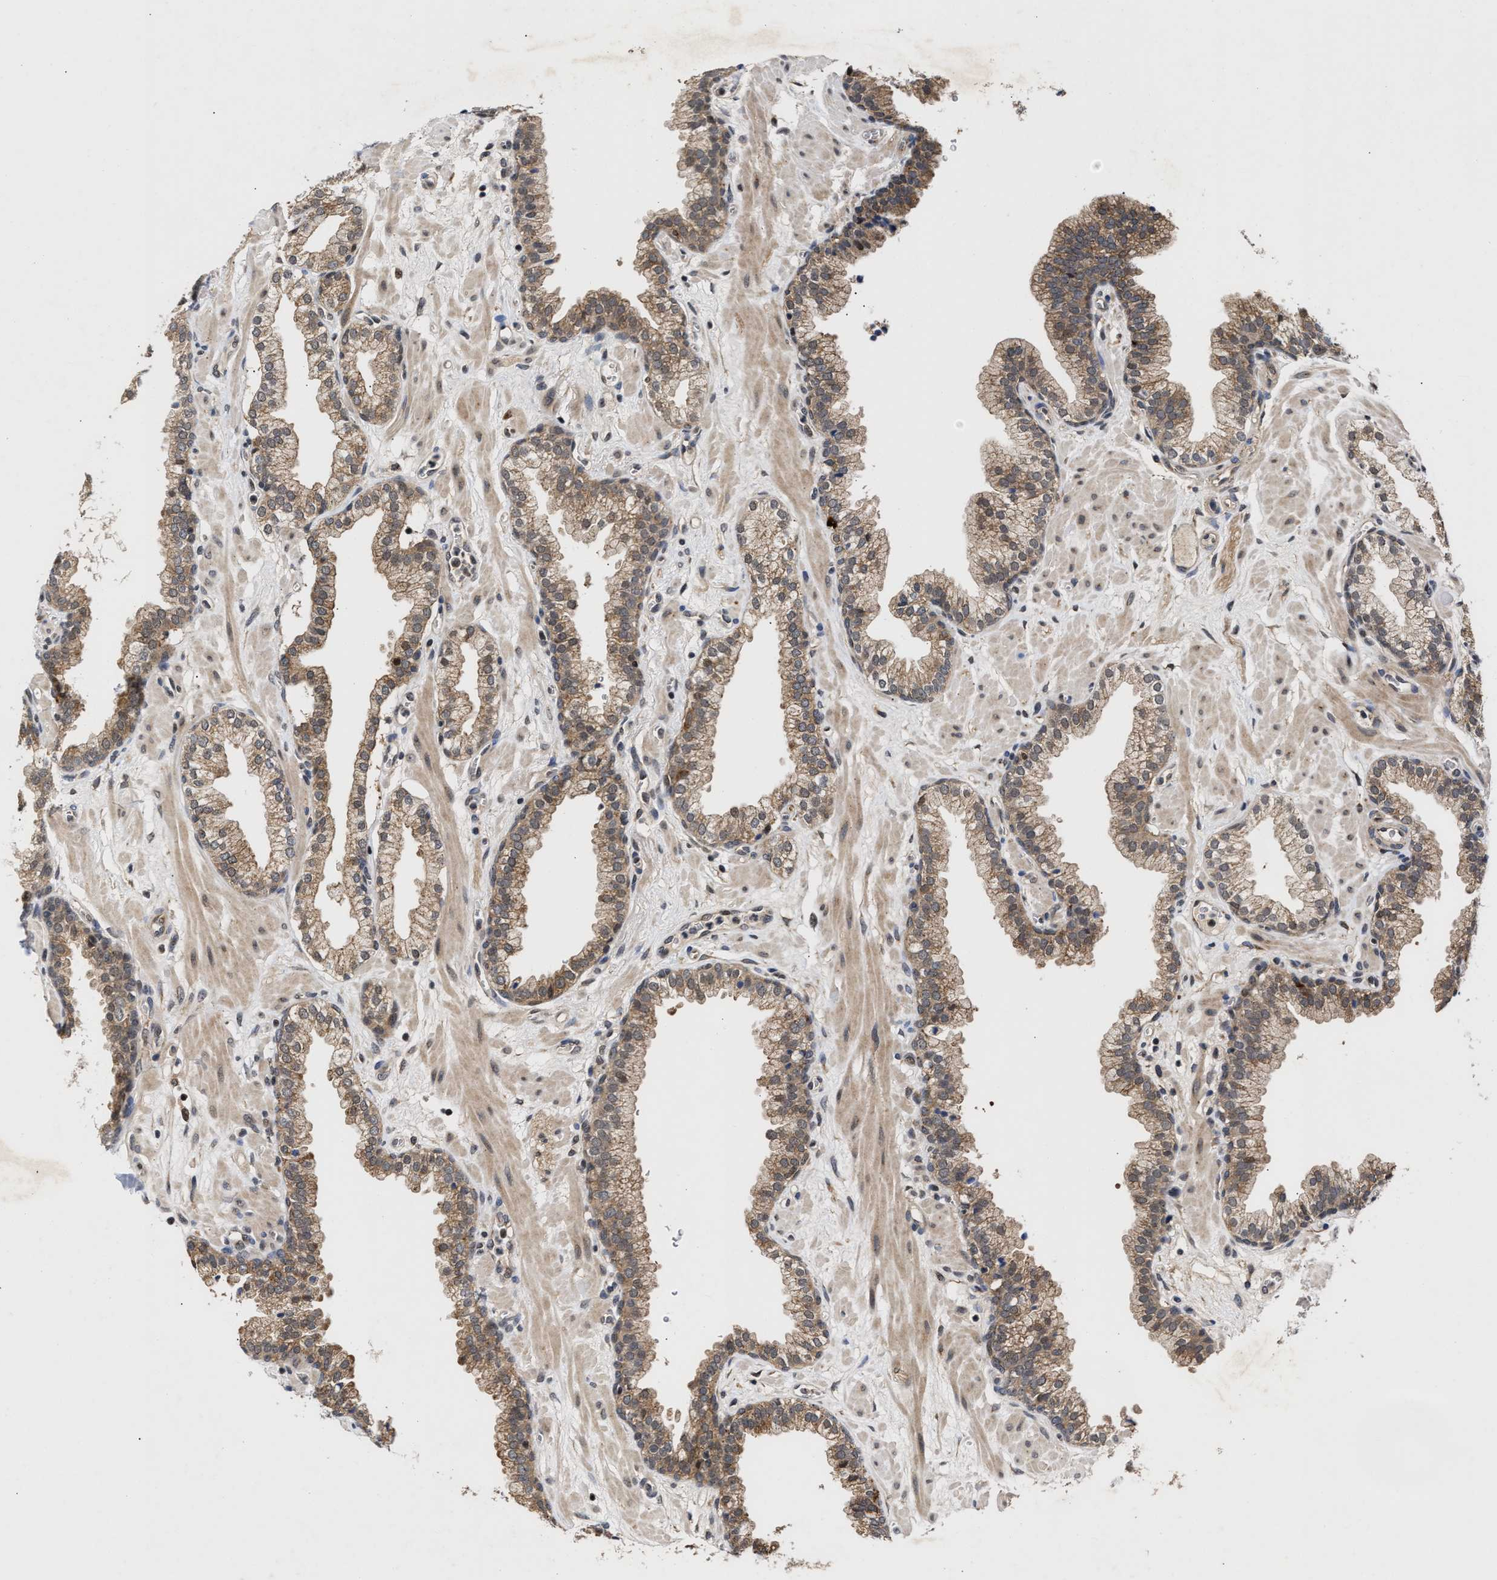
{"staining": {"intensity": "moderate", "quantity": ">75%", "location": "cytoplasmic/membranous"}, "tissue": "prostate", "cell_type": "Glandular cells", "image_type": "normal", "snomed": [{"axis": "morphology", "description": "Normal tissue, NOS"}, {"axis": "morphology", "description": "Urothelial carcinoma, Low grade"}, {"axis": "topography", "description": "Urinary bladder"}, {"axis": "topography", "description": "Prostate"}], "caption": "Immunohistochemical staining of normal prostate demonstrates >75% levels of moderate cytoplasmic/membranous protein staining in approximately >75% of glandular cells.", "gene": "CLIP2", "patient": {"sex": "male", "age": 60}}